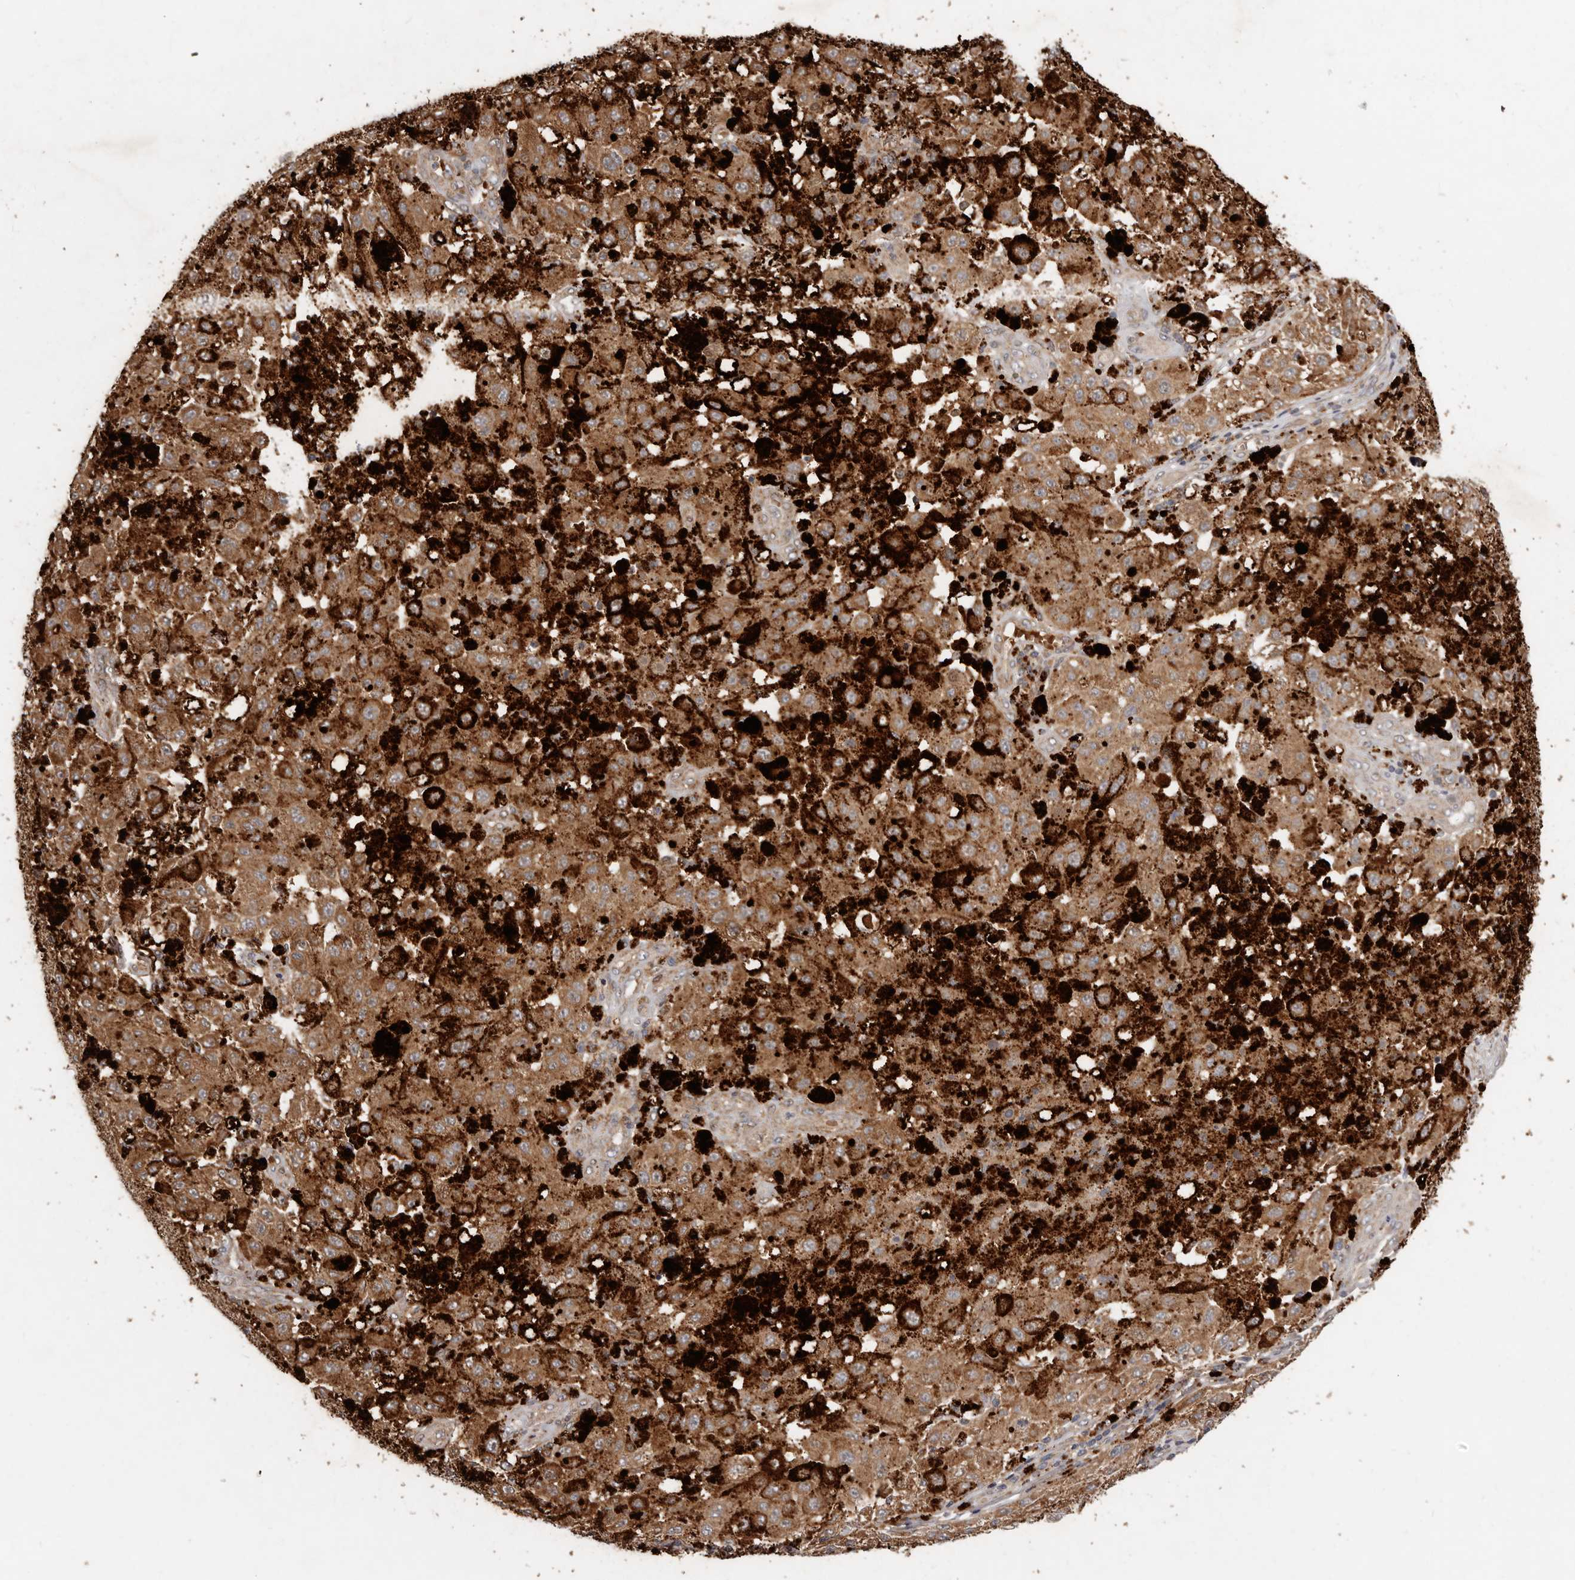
{"staining": {"intensity": "moderate", "quantity": ">75%", "location": "cytoplasmic/membranous"}, "tissue": "melanoma", "cell_type": "Tumor cells", "image_type": "cancer", "snomed": [{"axis": "morphology", "description": "Malignant melanoma, NOS"}, {"axis": "topography", "description": "Skin"}], "caption": "Malignant melanoma stained for a protein (brown) reveals moderate cytoplasmic/membranous positive staining in about >75% of tumor cells.", "gene": "GOT1L1", "patient": {"sex": "female", "age": 64}}